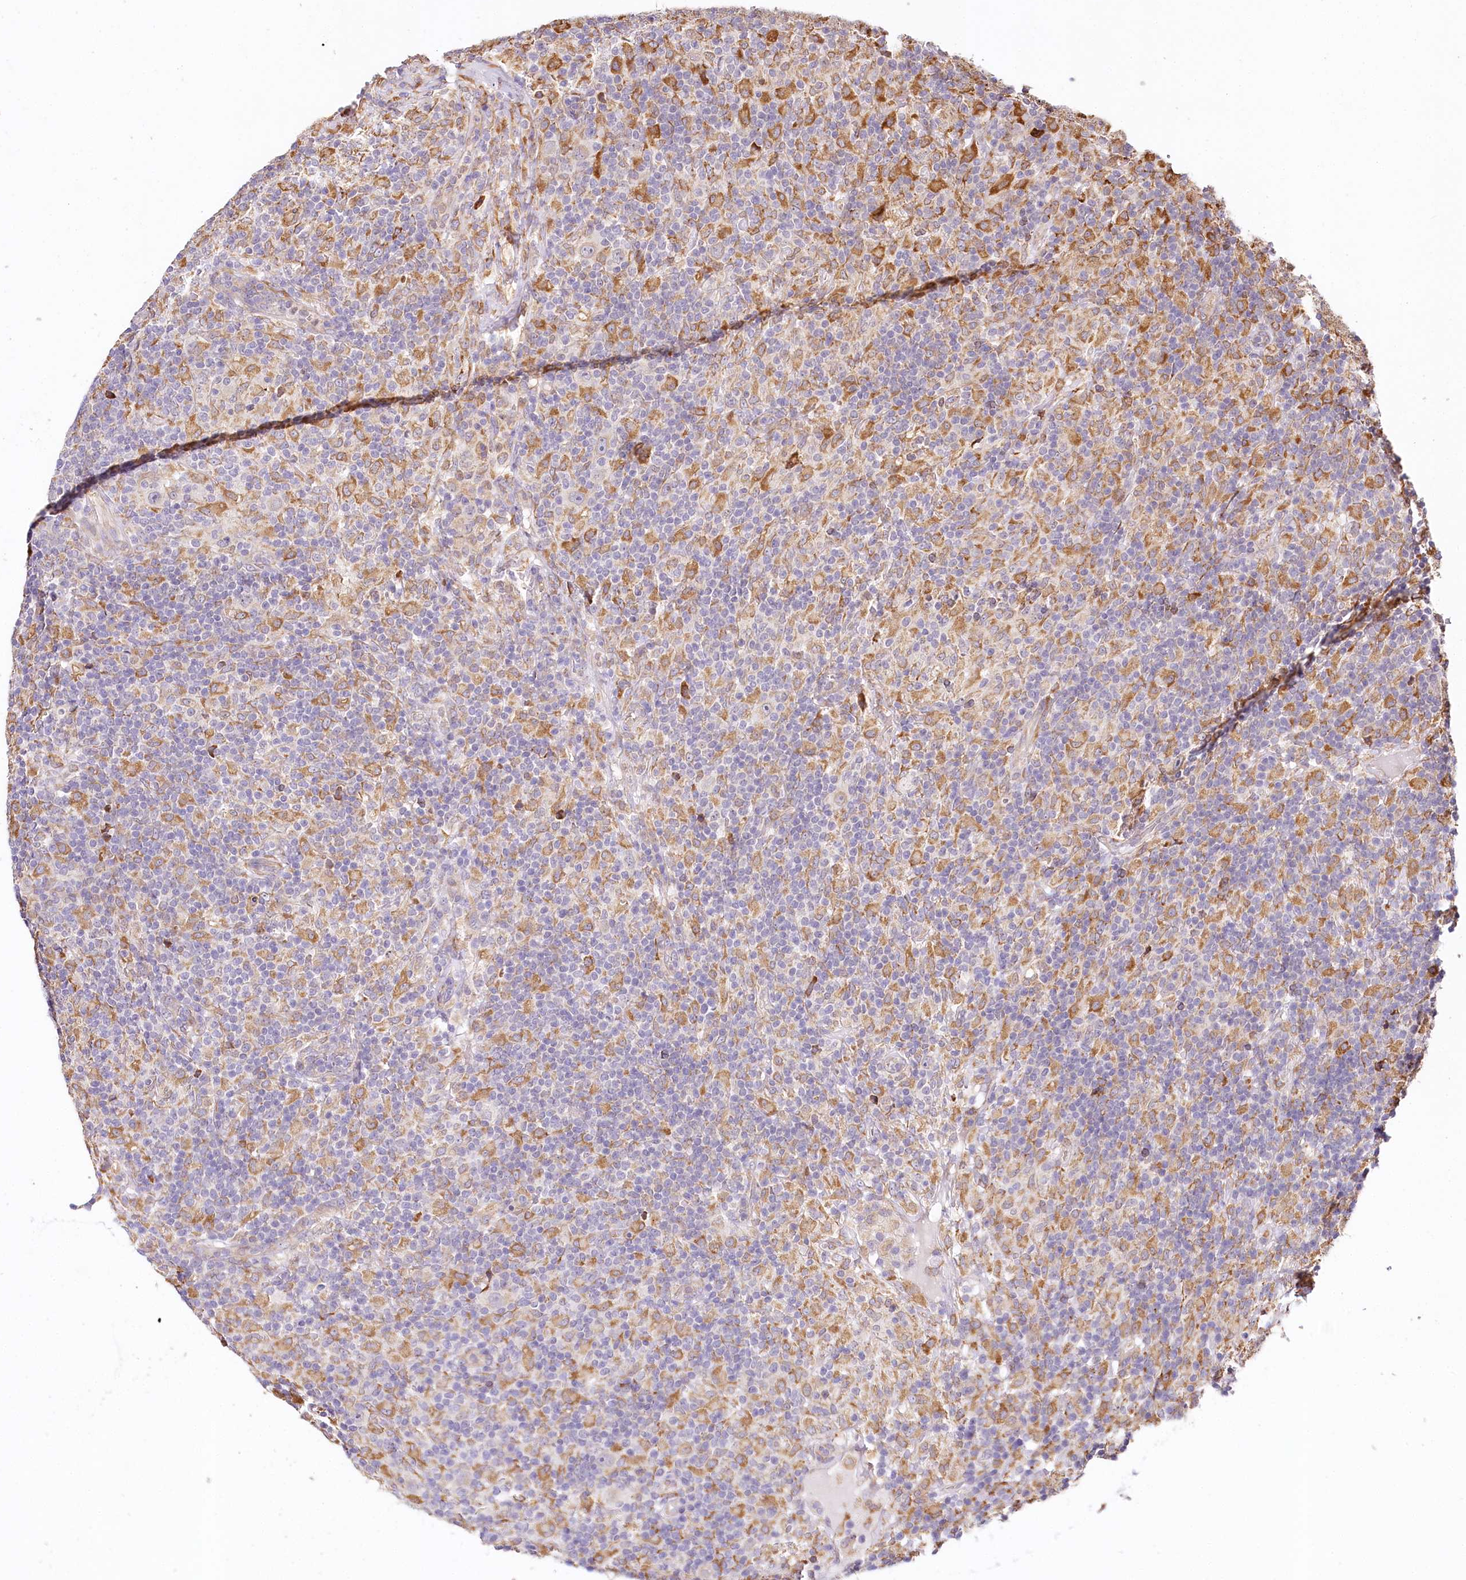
{"staining": {"intensity": "moderate", "quantity": "<25%", "location": "cytoplasmic/membranous"}, "tissue": "lymphoma", "cell_type": "Tumor cells", "image_type": "cancer", "snomed": [{"axis": "morphology", "description": "Hodgkin's disease, NOS"}, {"axis": "topography", "description": "Lymph node"}], "caption": "Human lymphoma stained with a protein marker displays moderate staining in tumor cells.", "gene": "VEGFA", "patient": {"sex": "male", "age": 70}}